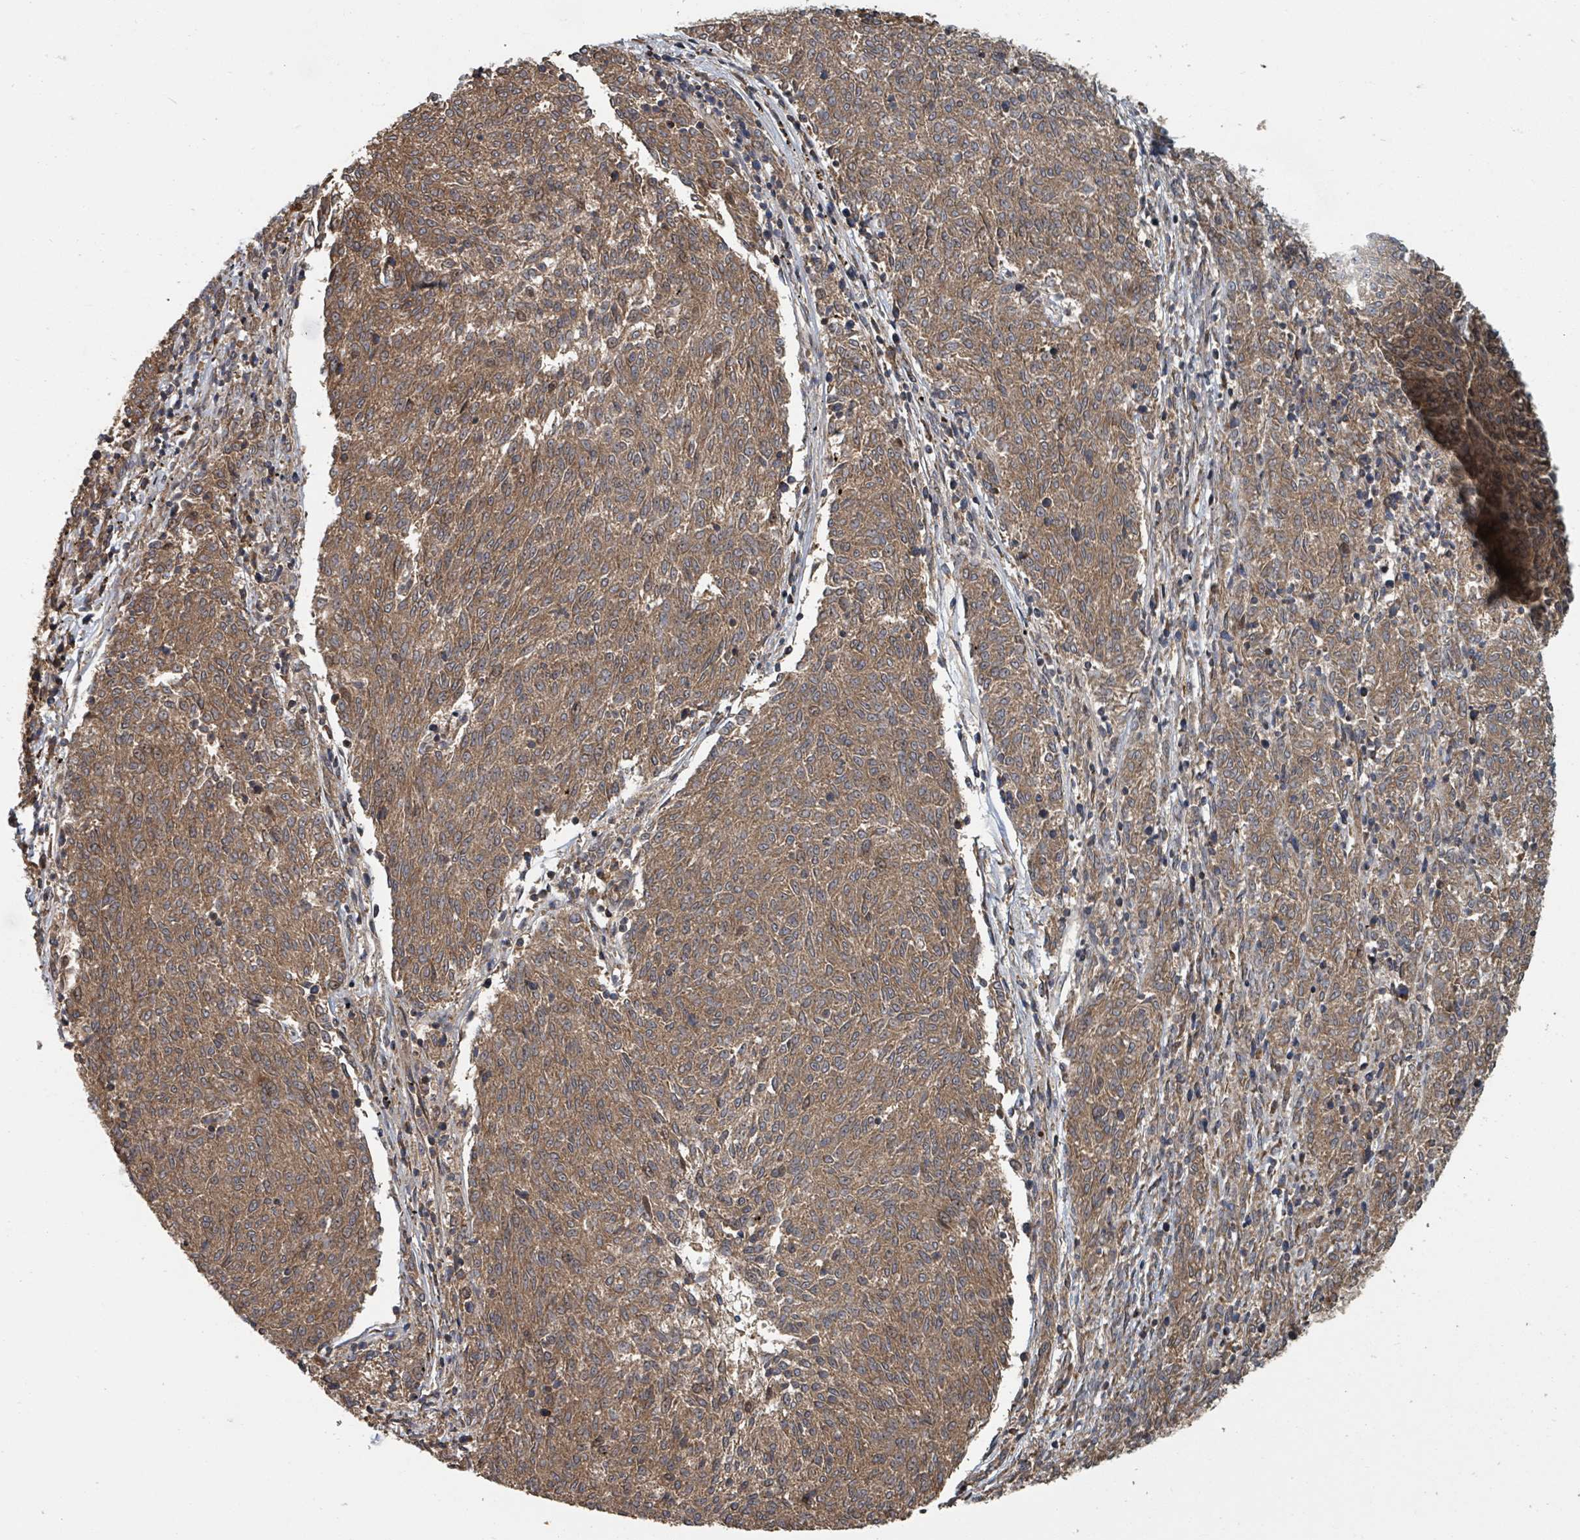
{"staining": {"intensity": "moderate", "quantity": ">75%", "location": "cytoplasmic/membranous"}, "tissue": "melanoma", "cell_type": "Tumor cells", "image_type": "cancer", "snomed": [{"axis": "morphology", "description": "Malignant melanoma, NOS"}, {"axis": "topography", "description": "Skin"}], "caption": "DAB (3,3'-diaminobenzidine) immunohistochemical staining of melanoma shows moderate cytoplasmic/membranous protein staining in about >75% of tumor cells. The protein is stained brown, and the nuclei are stained in blue (DAB IHC with brightfield microscopy, high magnification).", "gene": "DPM1", "patient": {"sex": "female", "age": 72}}